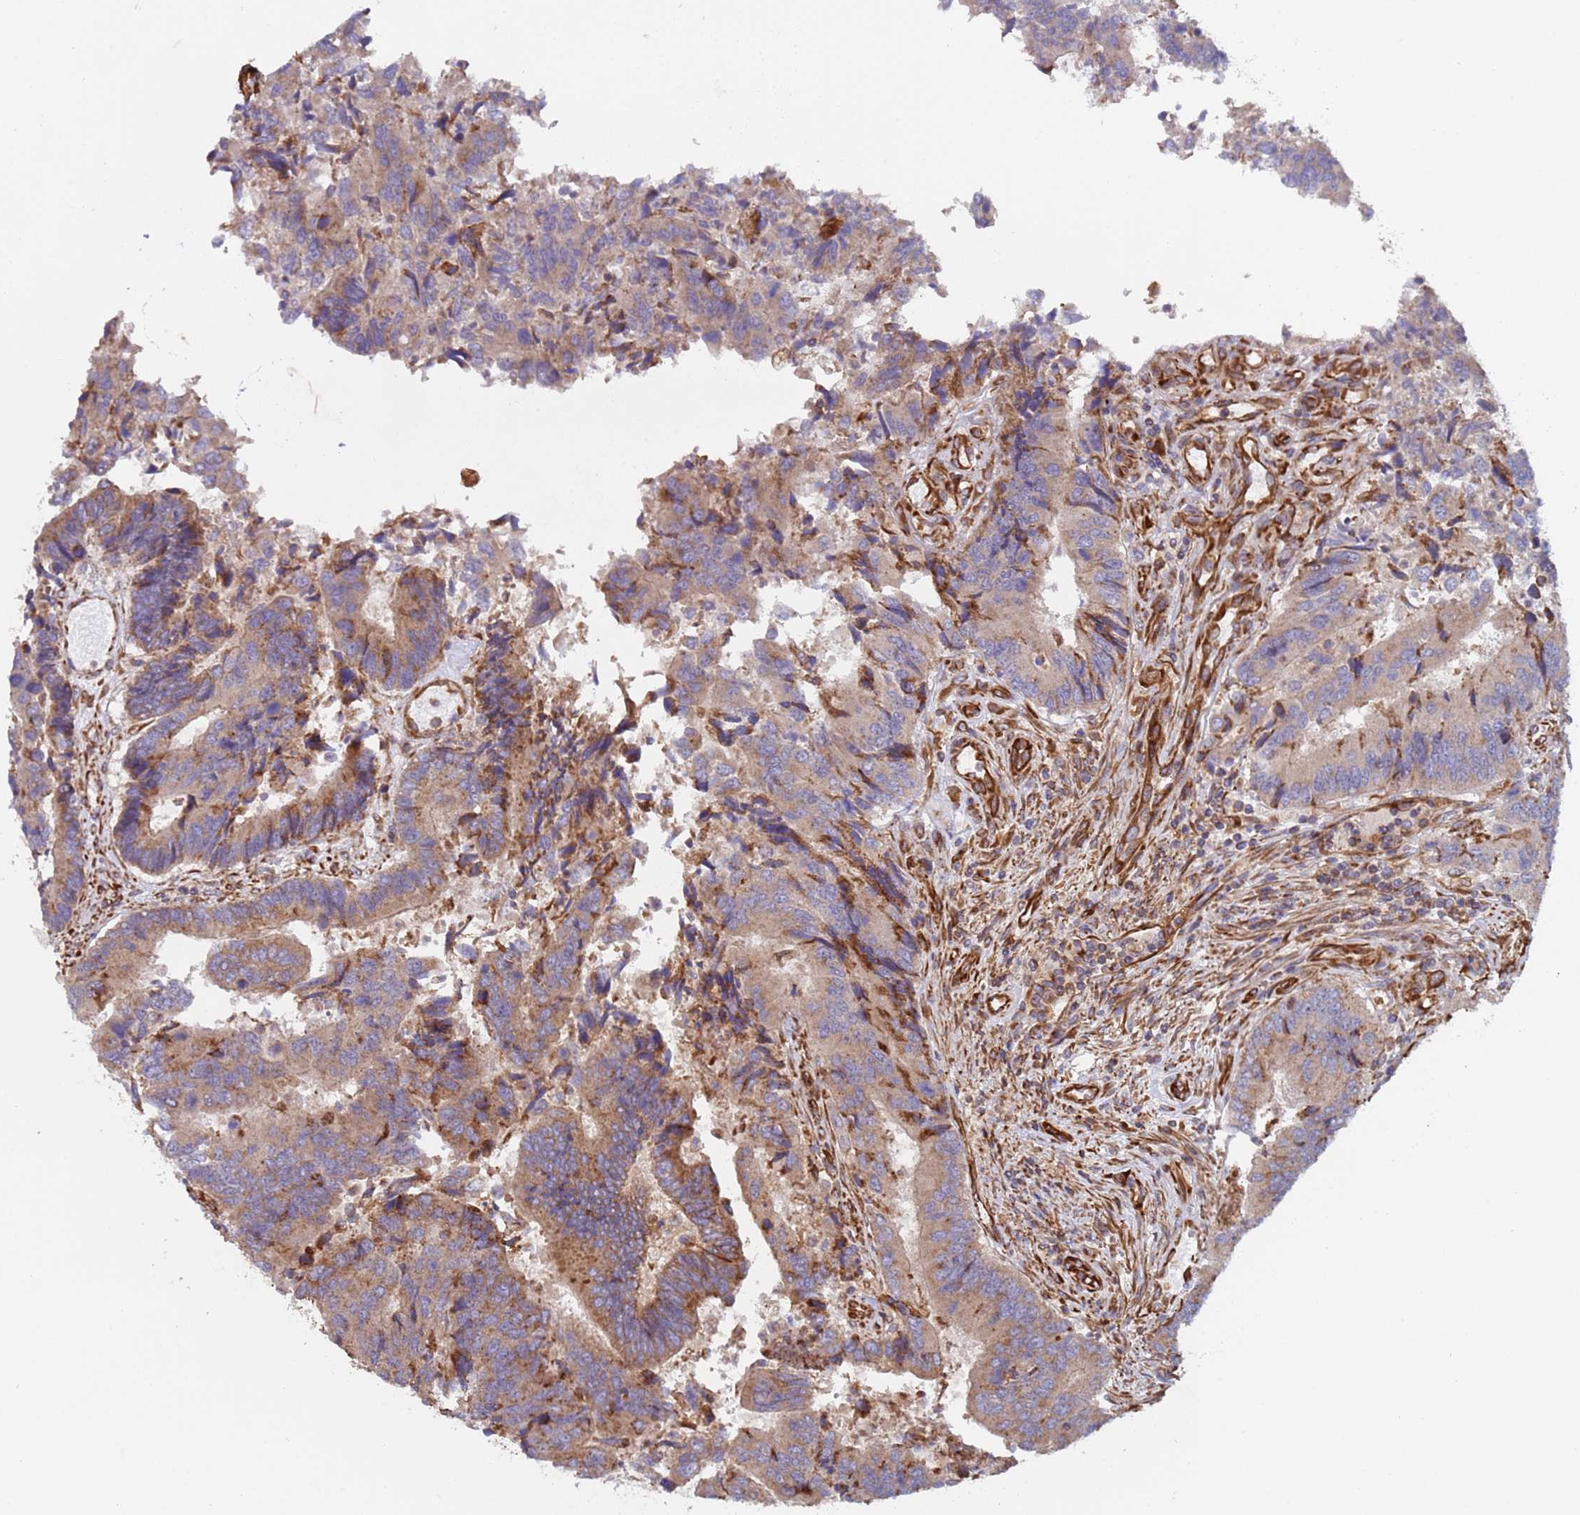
{"staining": {"intensity": "moderate", "quantity": "25%-75%", "location": "cytoplasmic/membranous"}, "tissue": "colorectal cancer", "cell_type": "Tumor cells", "image_type": "cancer", "snomed": [{"axis": "morphology", "description": "Adenocarcinoma, NOS"}, {"axis": "topography", "description": "Colon"}], "caption": "Tumor cells exhibit medium levels of moderate cytoplasmic/membranous positivity in about 25%-75% of cells in adenocarcinoma (colorectal).", "gene": "NUDT12", "patient": {"sex": "female", "age": 67}}